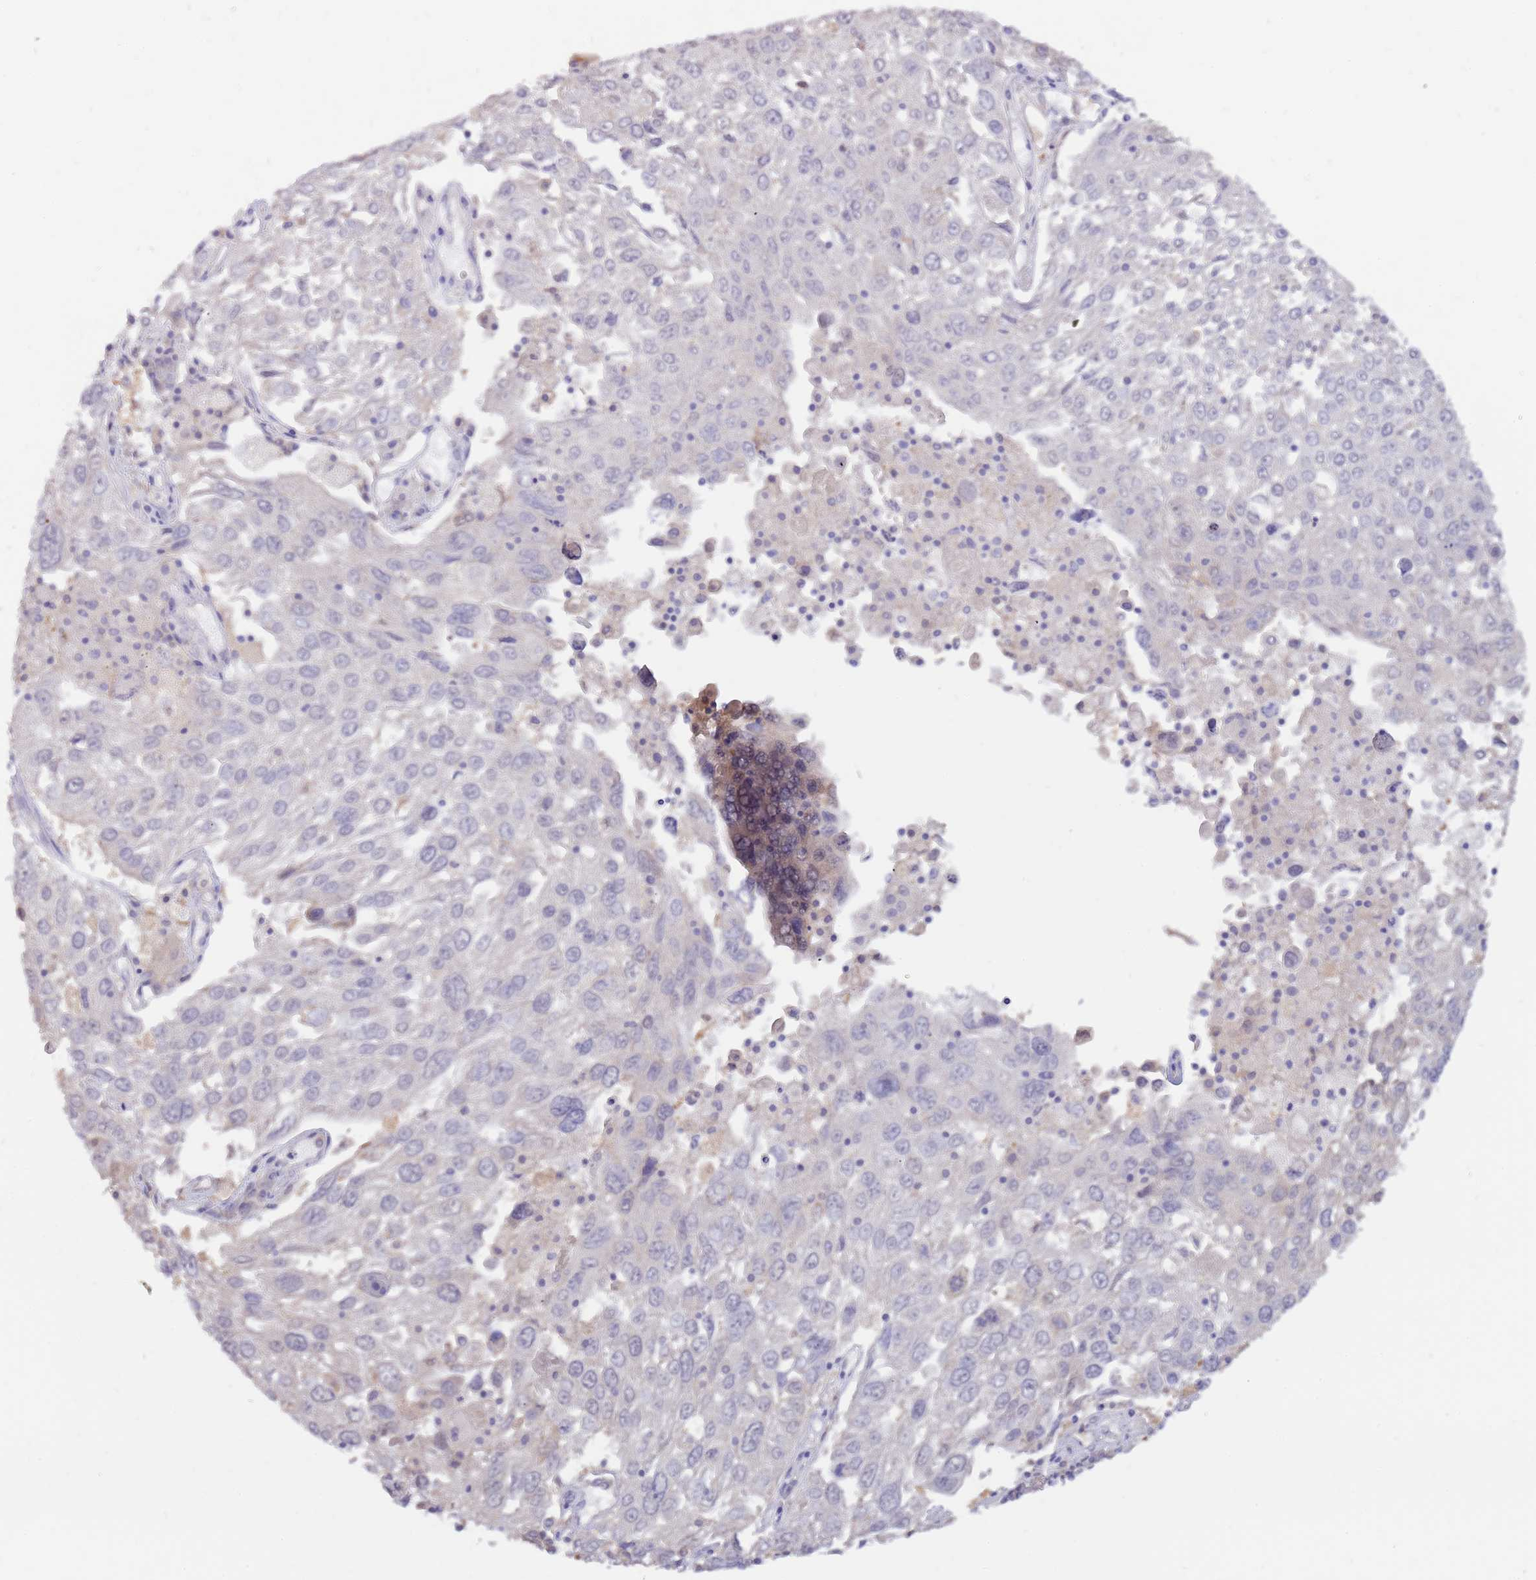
{"staining": {"intensity": "negative", "quantity": "none", "location": "none"}, "tissue": "lung cancer", "cell_type": "Tumor cells", "image_type": "cancer", "snomed": [{"axis": "morphology", "description": "Squamous cell carcinoma, NOS"}, {"axis": "topography", "description": "Lung"}], "caption": "This is a photomicrograph of immunohistochemistry (IHC) staining of squamous cell carcinoma (lung), which shows no expression in tumor cells.", "gene": "AP5S1", "patient": {"sex": "male", "age": 65}}